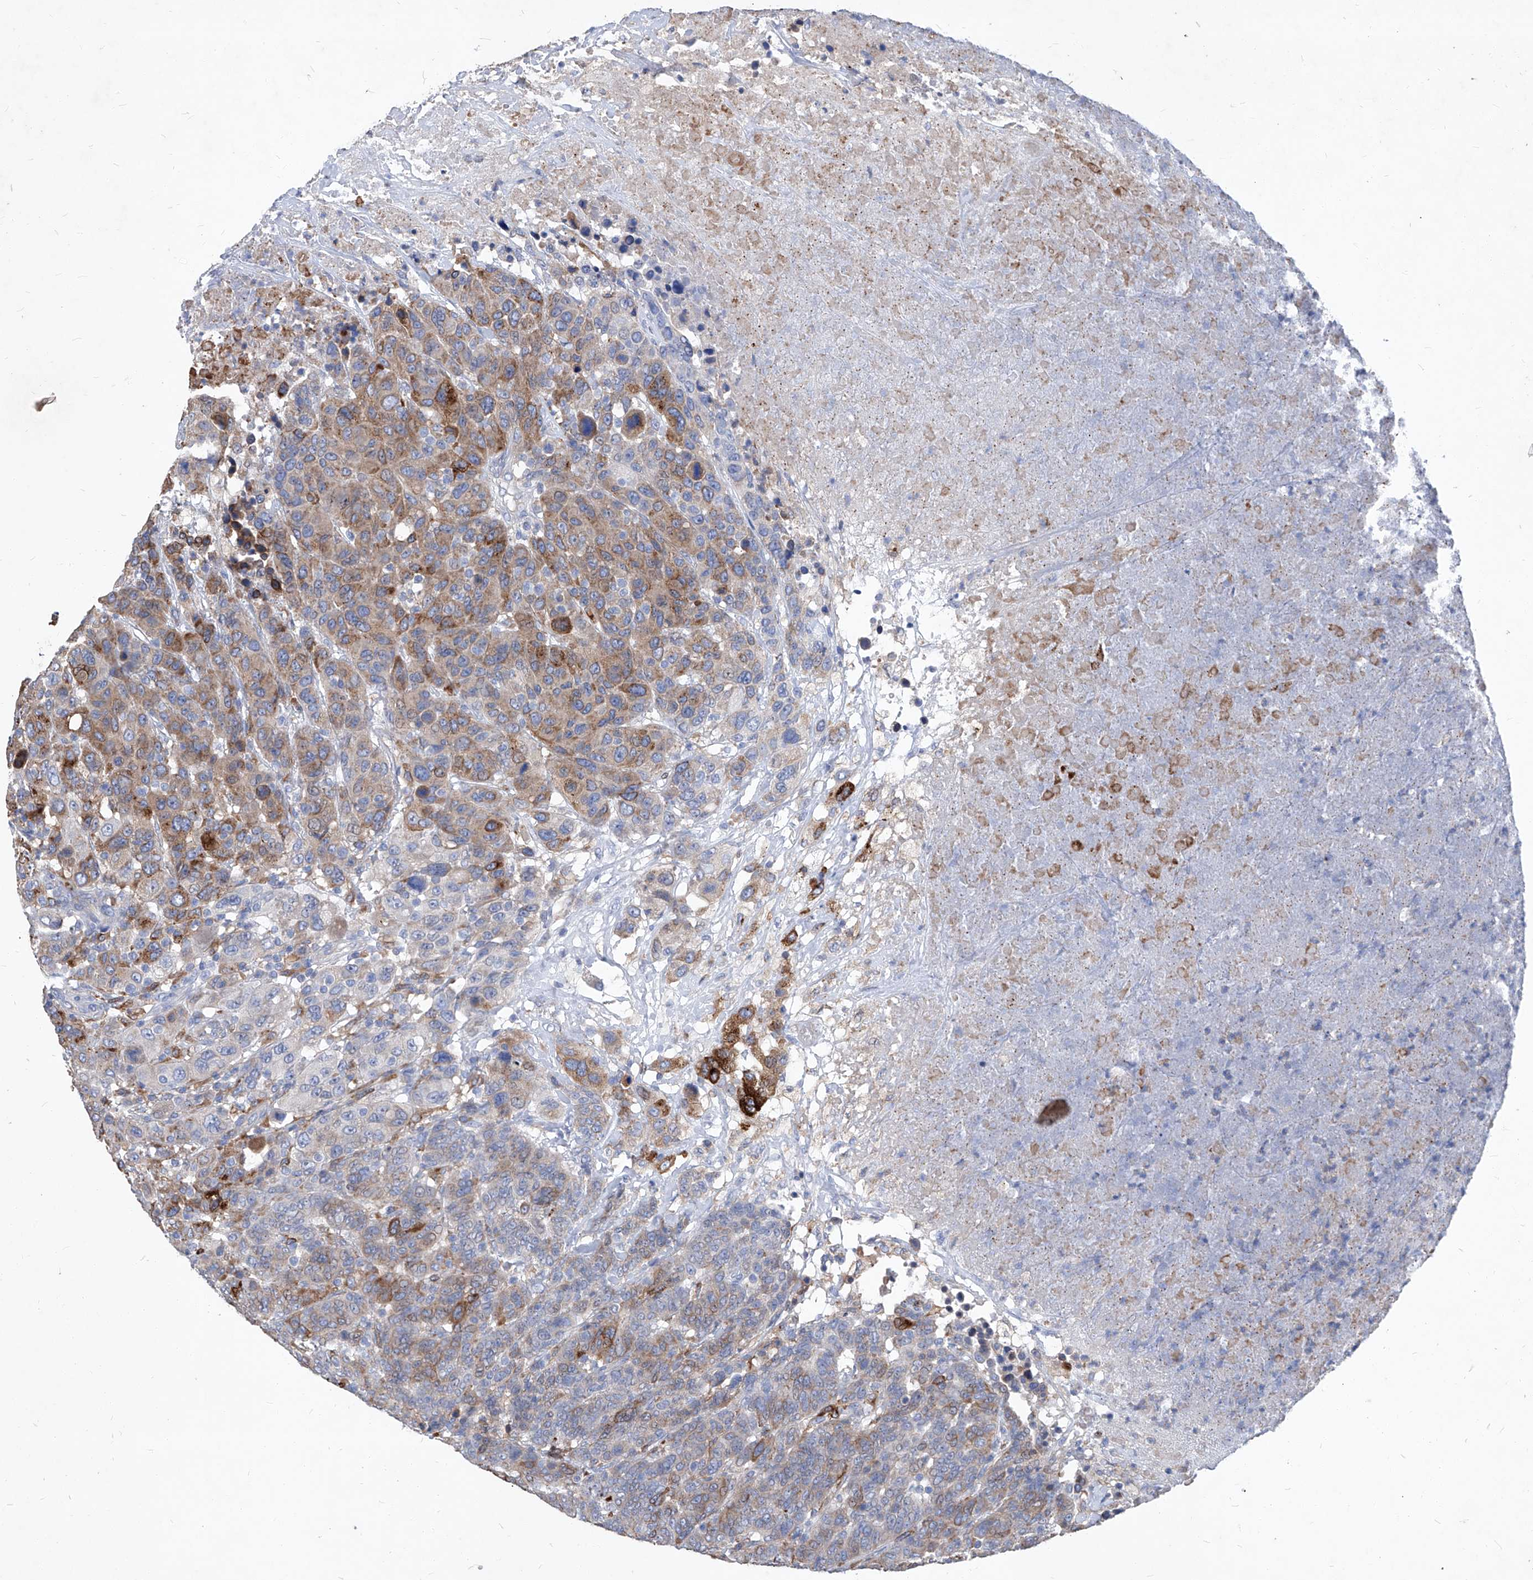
{"staining": {"intensity": "moderate", "quantity": "25%-75%", "location": "cytoplasmic/membranous"}, "tissue": "breast cancer", "cell_type": "Tumor cells", "image_type": "cancer", "snomed": [{"axis": "morphology", "description": "Duct carcinoma"}, {"axis": "topography", "description": "Breast"}], "caption": "Immunohistochemistry (DAB (3,3'-diaminobenzidine)) staining of human breast cancer (invasive ductal carcinoma) shows moderate cytoplasmic/membranous protein expression in about 25%-75% of tumor cells.", "gene": "UBOX5", "patient": {"sex": "female", "age": 37}}